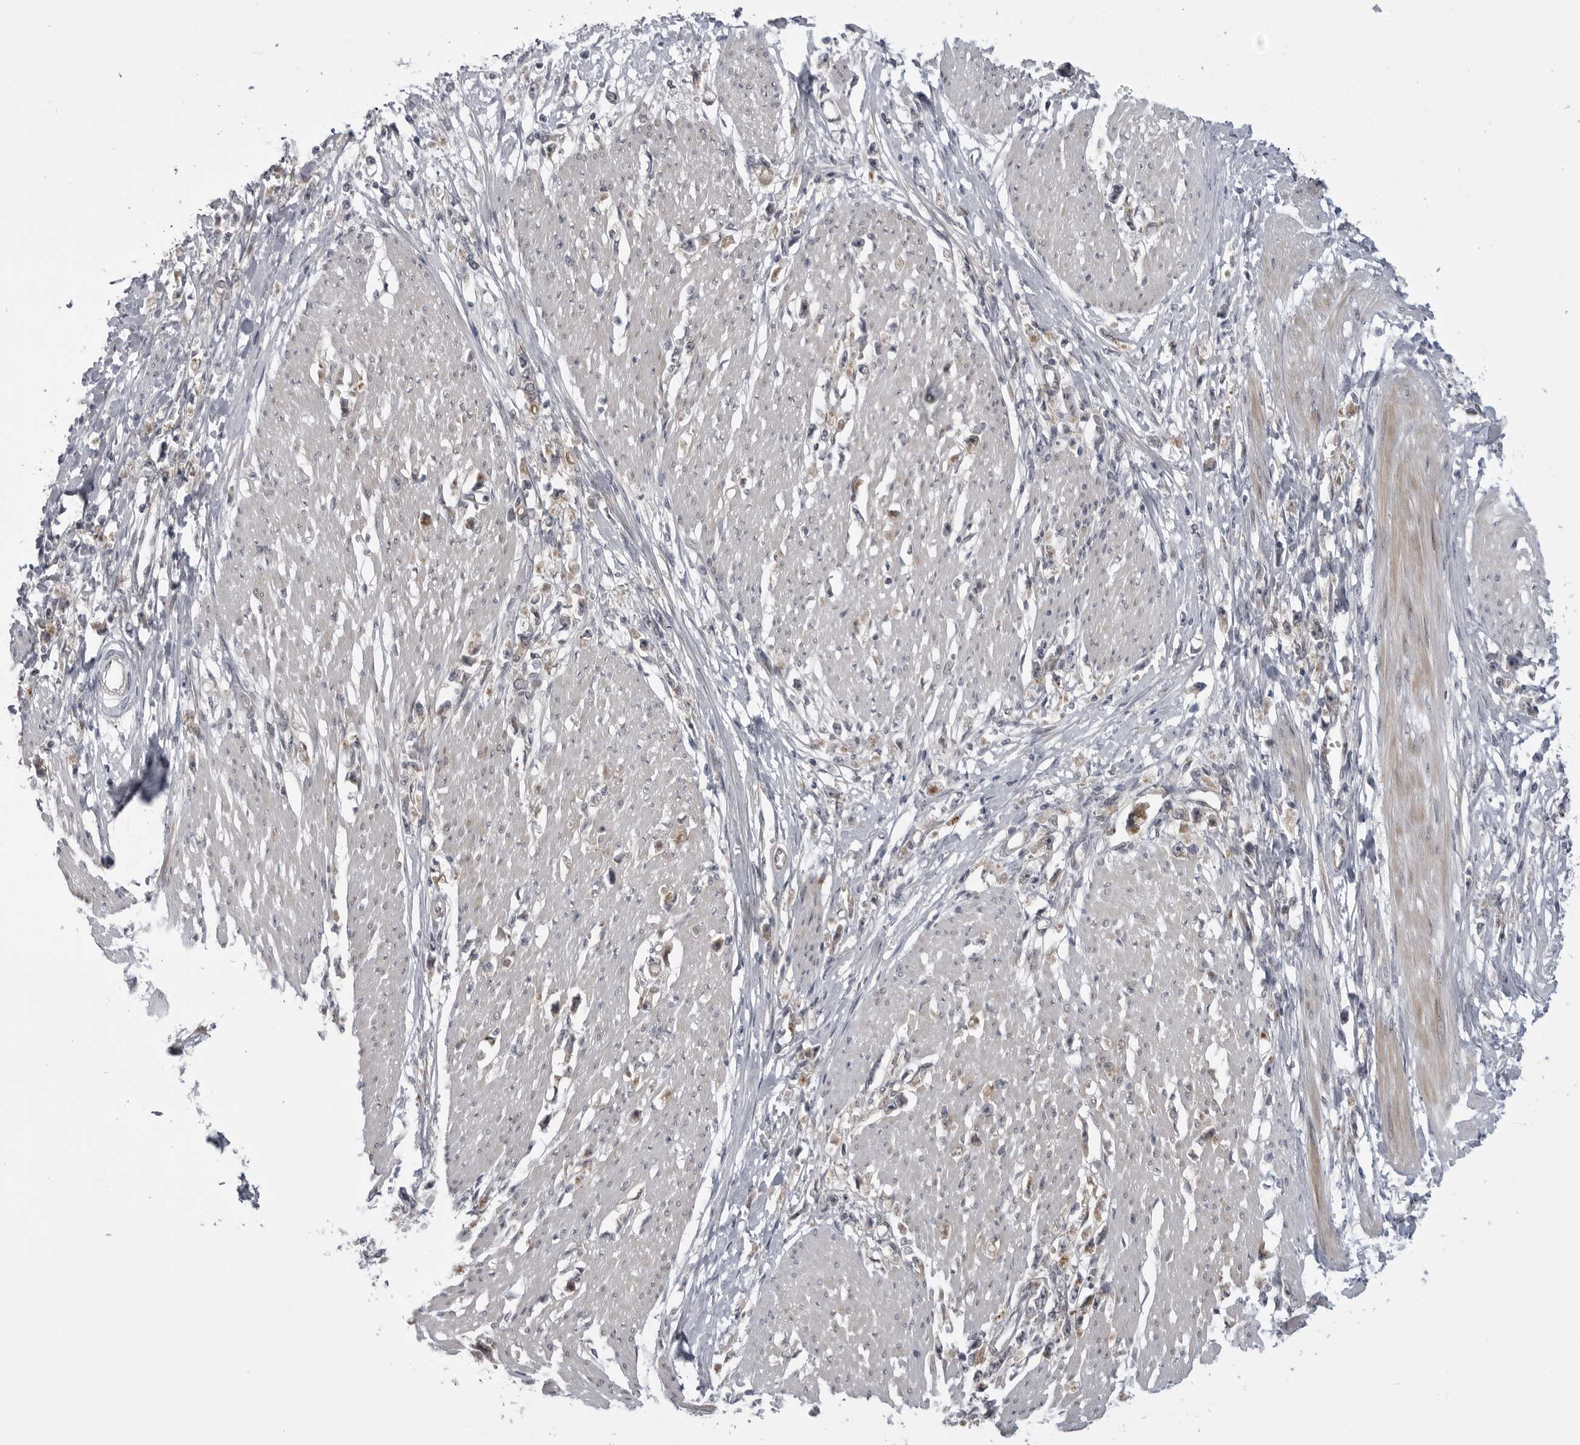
{"staining": {"intensity": "moderate", "quantity": ">75%", "location": "cytoplasmic/membranous"}, "tissue": "stomach cancer", "cell_type": "Tumor cells", "image_type": "cancer", "snomed": [{"axis": "morphology", "description": "Adenocarcinoma, NOS"}, {"axis": "topography", "description": "Stomach"}], "caption": "Protein staining by IHC shows moderate cytoplasmic/membranous staining in approximately >75% of tumor cells in adenocarcinoma (stomach).", "gene": "LRRC45", "patient": {"sex": "female", "age": 59}}